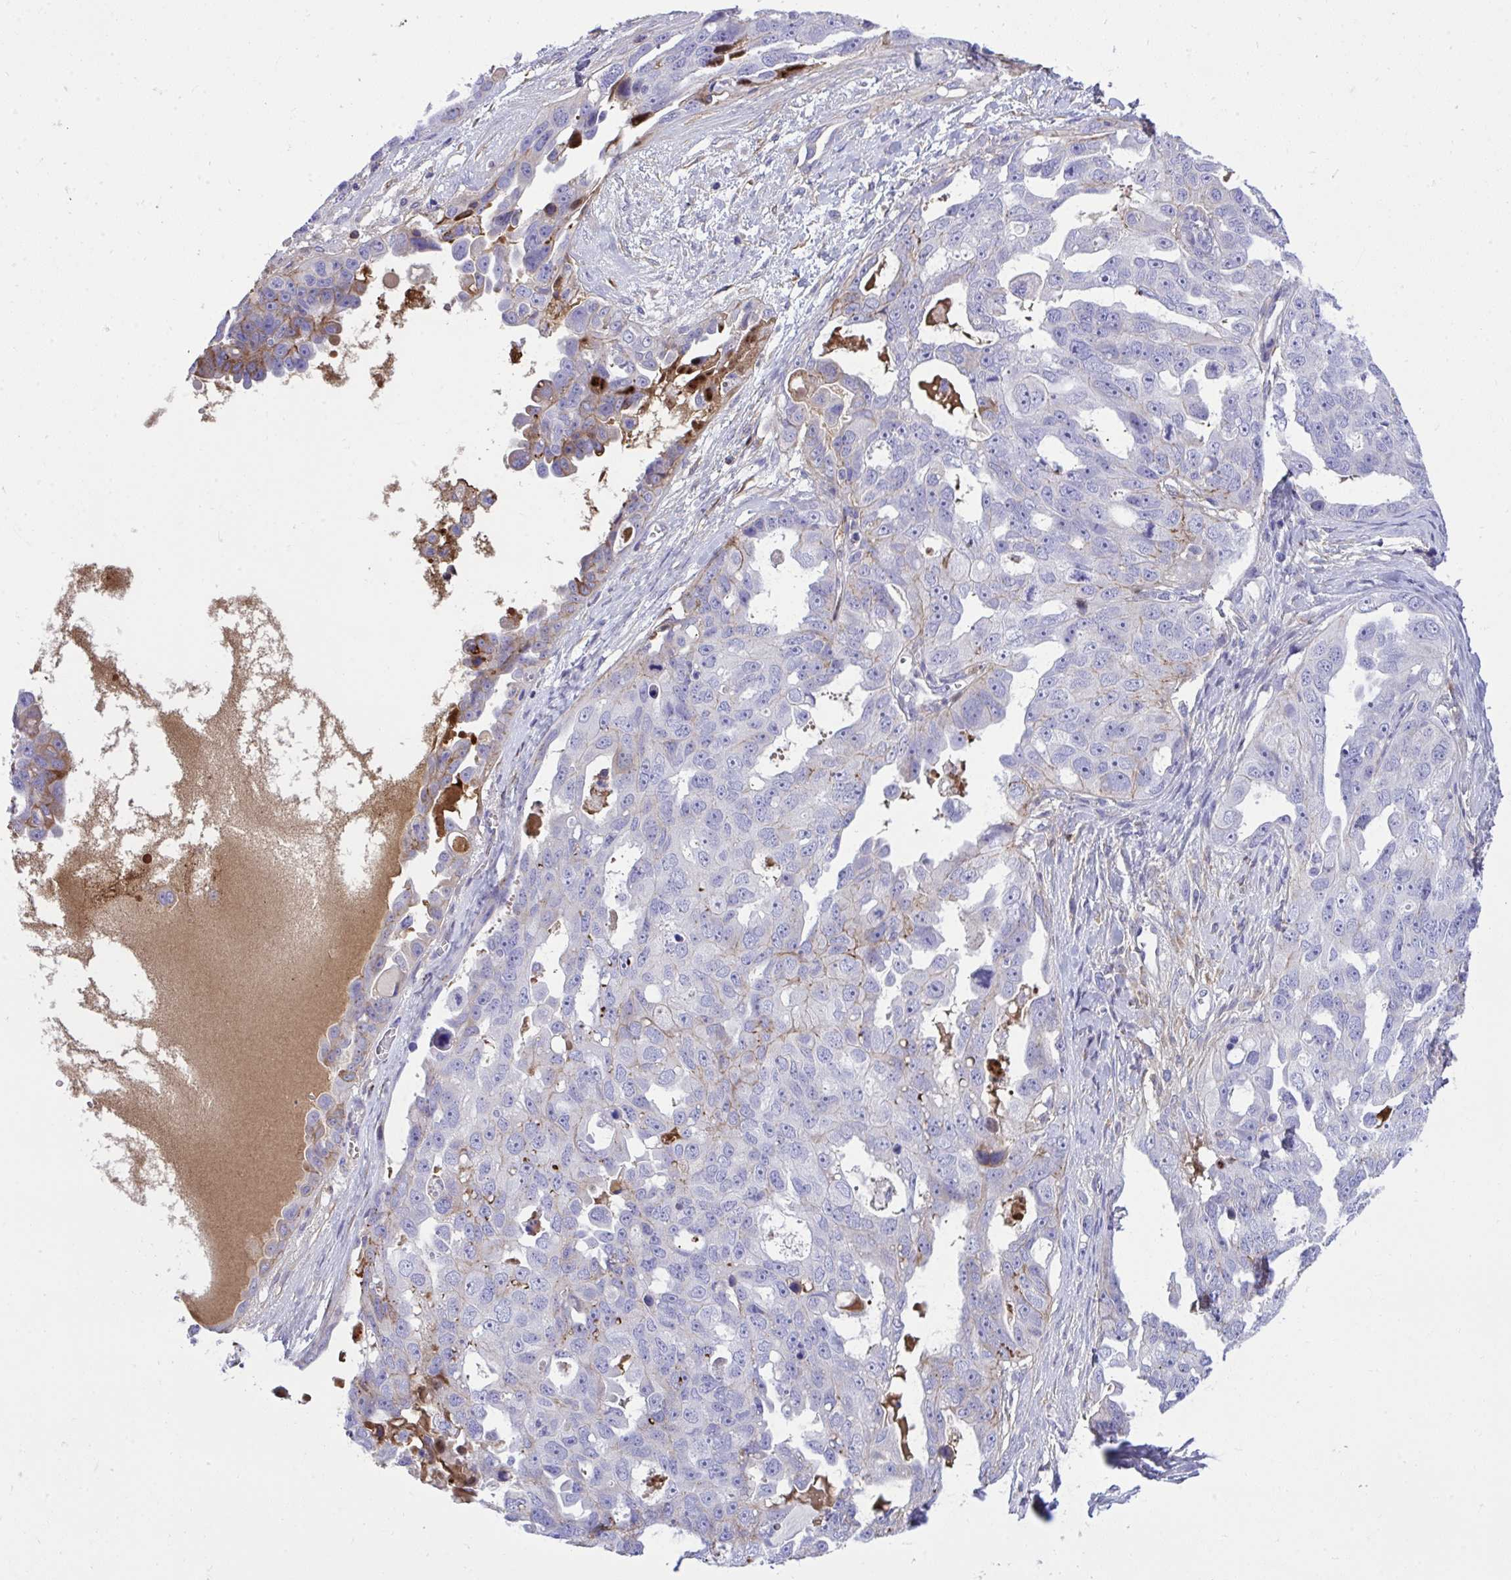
{"staining": {"intensity": "weak", "quantity": "<25%", "location": "cytoplasmic/membranous"}, "tissue": "ovarian cancer", "cell_type": "Tumor cells", "image_type": "cancer", "snomed": [{"axis": "morphology", "description": "Carcinoma, endometroid"}, {"axis": "topography", "description": "Ovary"}], "caption": "An image of ovarian cancer (endometroid carcinoma) stained for a protein displays no brown staining in tumor cells.", "gene": "HRG", "patient": {"sex": "female", "age": 70}}